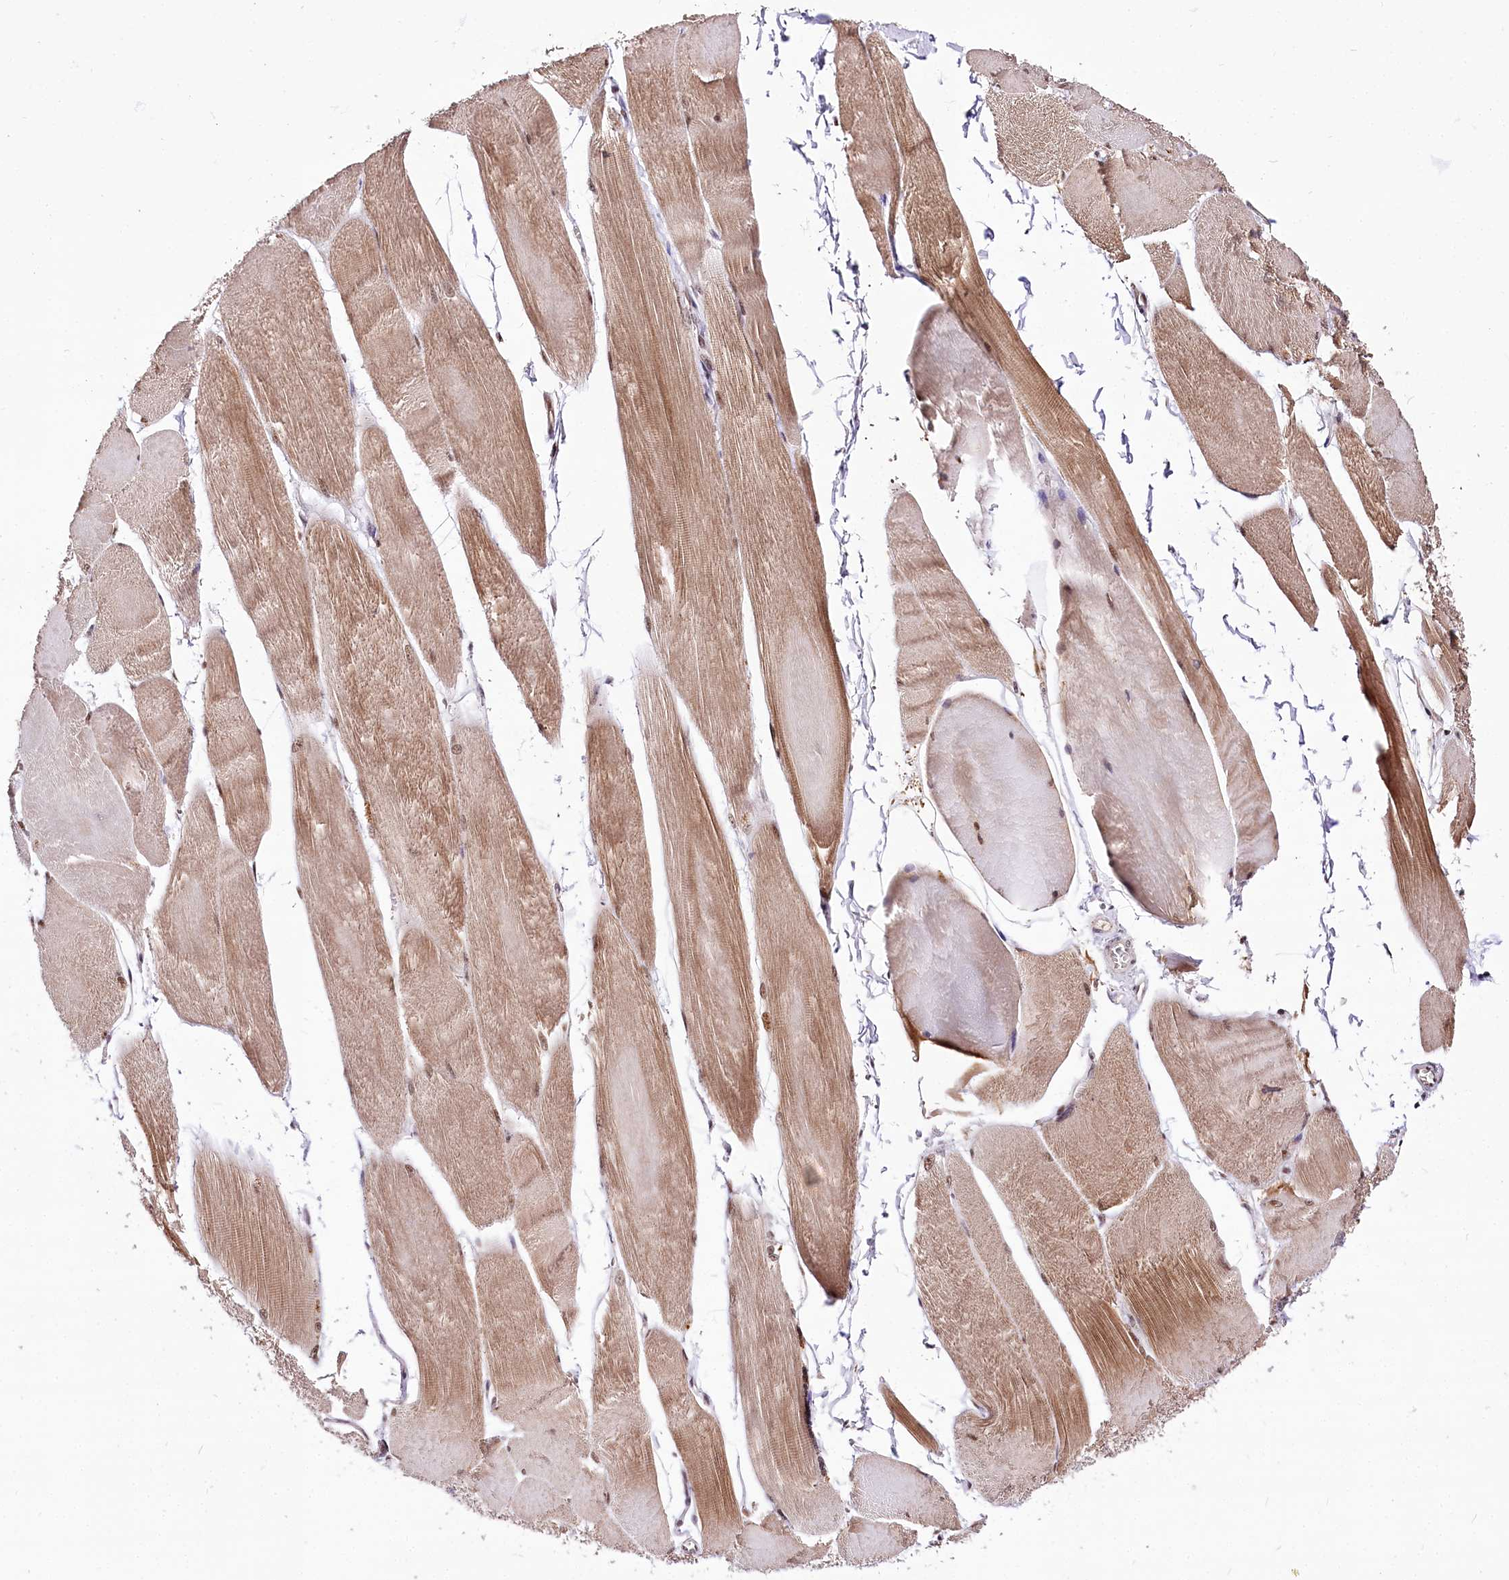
{"staining": {"intensity": "moderate", "quantity": ">75%", "location": "cytoplasmic/membranous,nuclear"}, "tissue": "skeletal muscle", "cell_type": "Myocytes", "image_type": "normal", "snomed": [{"axis": "morphology", "description": "Normal tissue, NOS"}, {"axis": "morphology", "description": "Basal cell carcinoma"}, {"axis": "topography", "description": "Skeletal muscle"}], "caption": "Brown immunohistochemical staining in benign human skeletal muscle exhibits moderate cytoplasmic/membranous,nuclear expression in about >75% of myocytes.", "gene": "POLA2", "patient": {"sex": "female", "age": 64}}